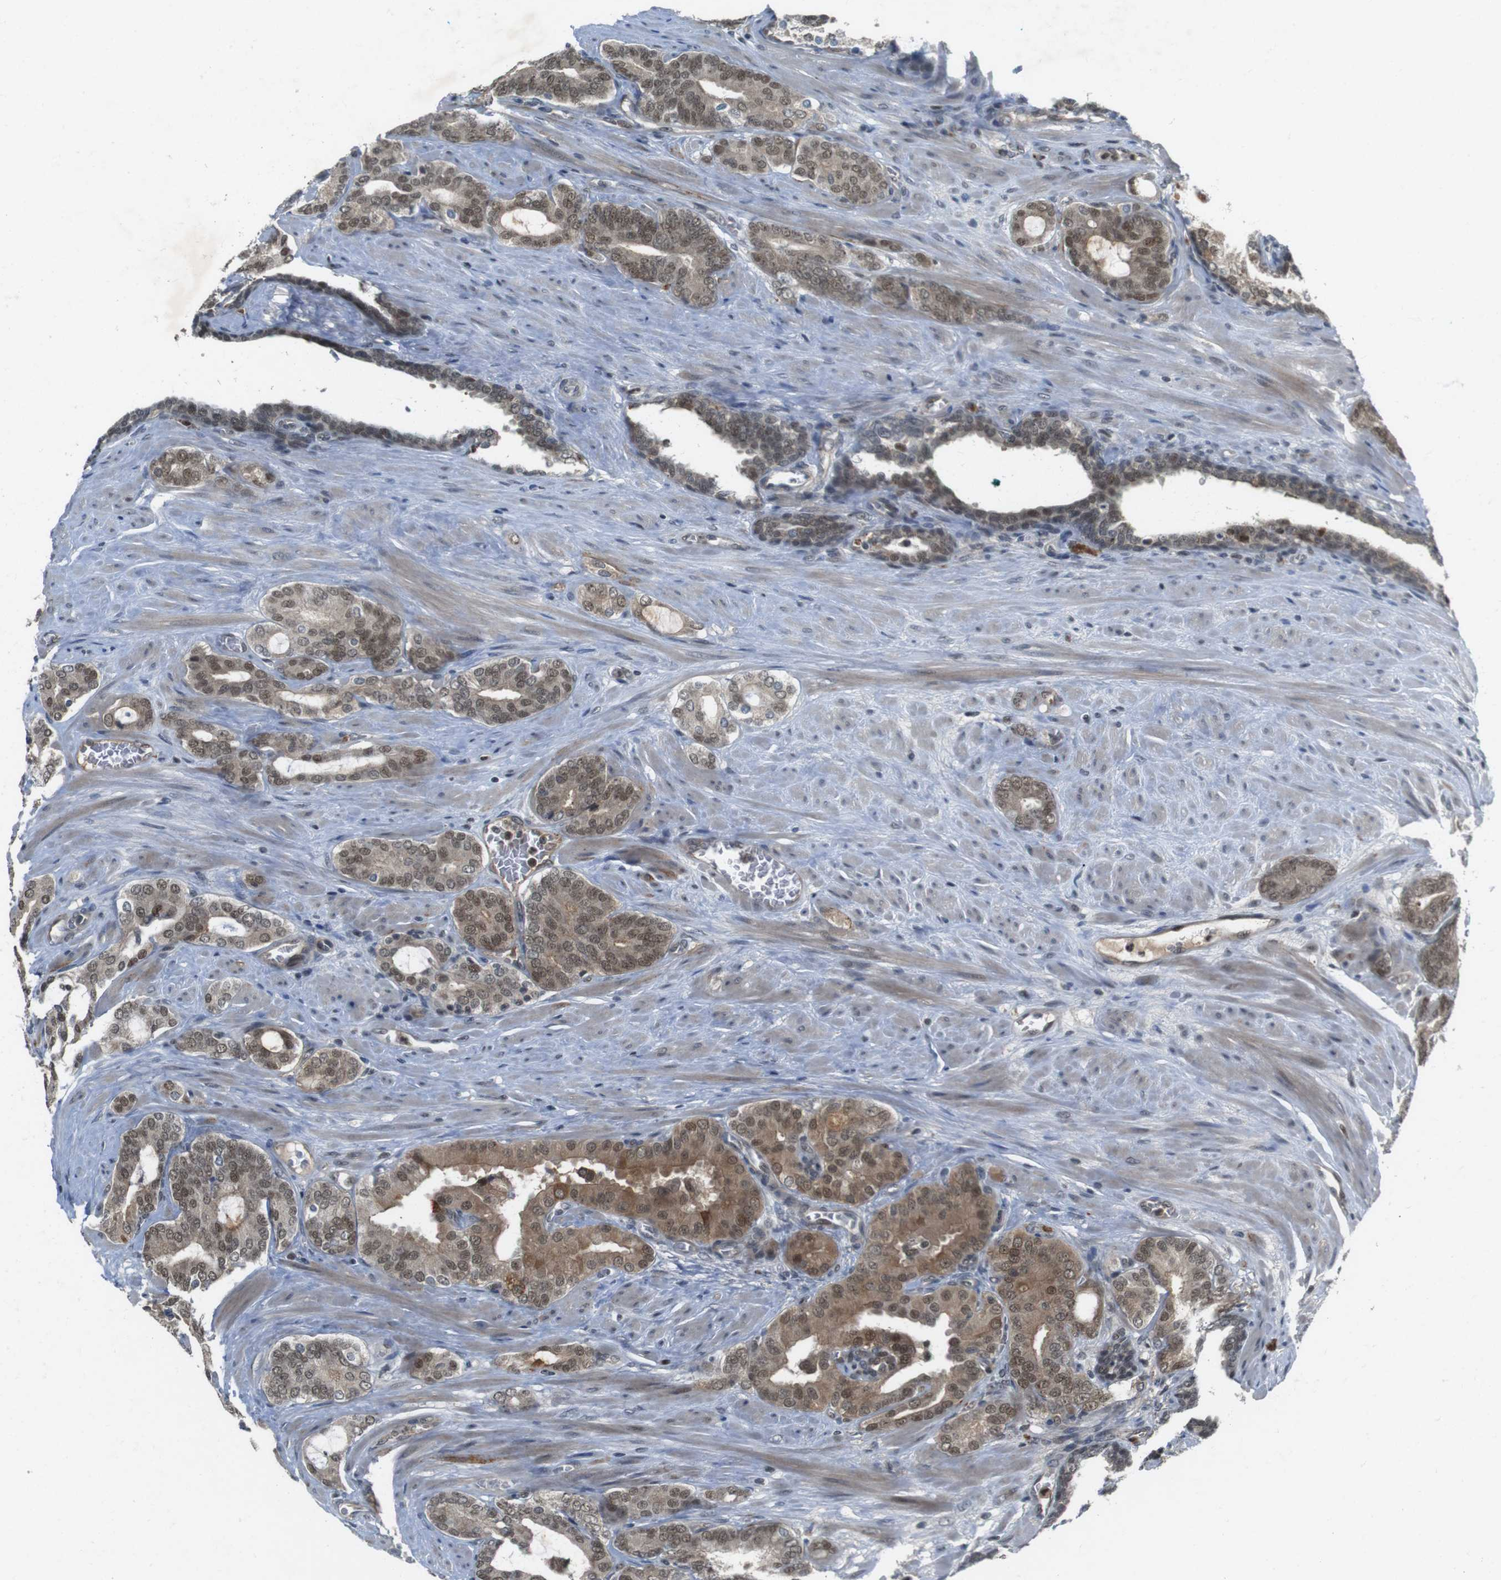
{"staining": {"intensity": "moderate", "quantity": ">75%", "location": "cytoplasmic/membranous,nuclear"}, "tissue": "prostate cancer", "cell_type": "Tumor cells", "image_type": "cancer", "snomed": [{"axis": "morphology", "description": "Adenocarcinoma, Low grade"}, {"axis": "topography", "description": "Prostate"}], "caption": "This micrograph reveals IHC staining of low-grade adenocarcinoma (prostate), with medium moderate cytoplasmic/membranous and nuclear staining in approximately >75% of tumor cells.", "gene": "MAPKAPK5", "patient": {"sex": "male", "age": 63}}